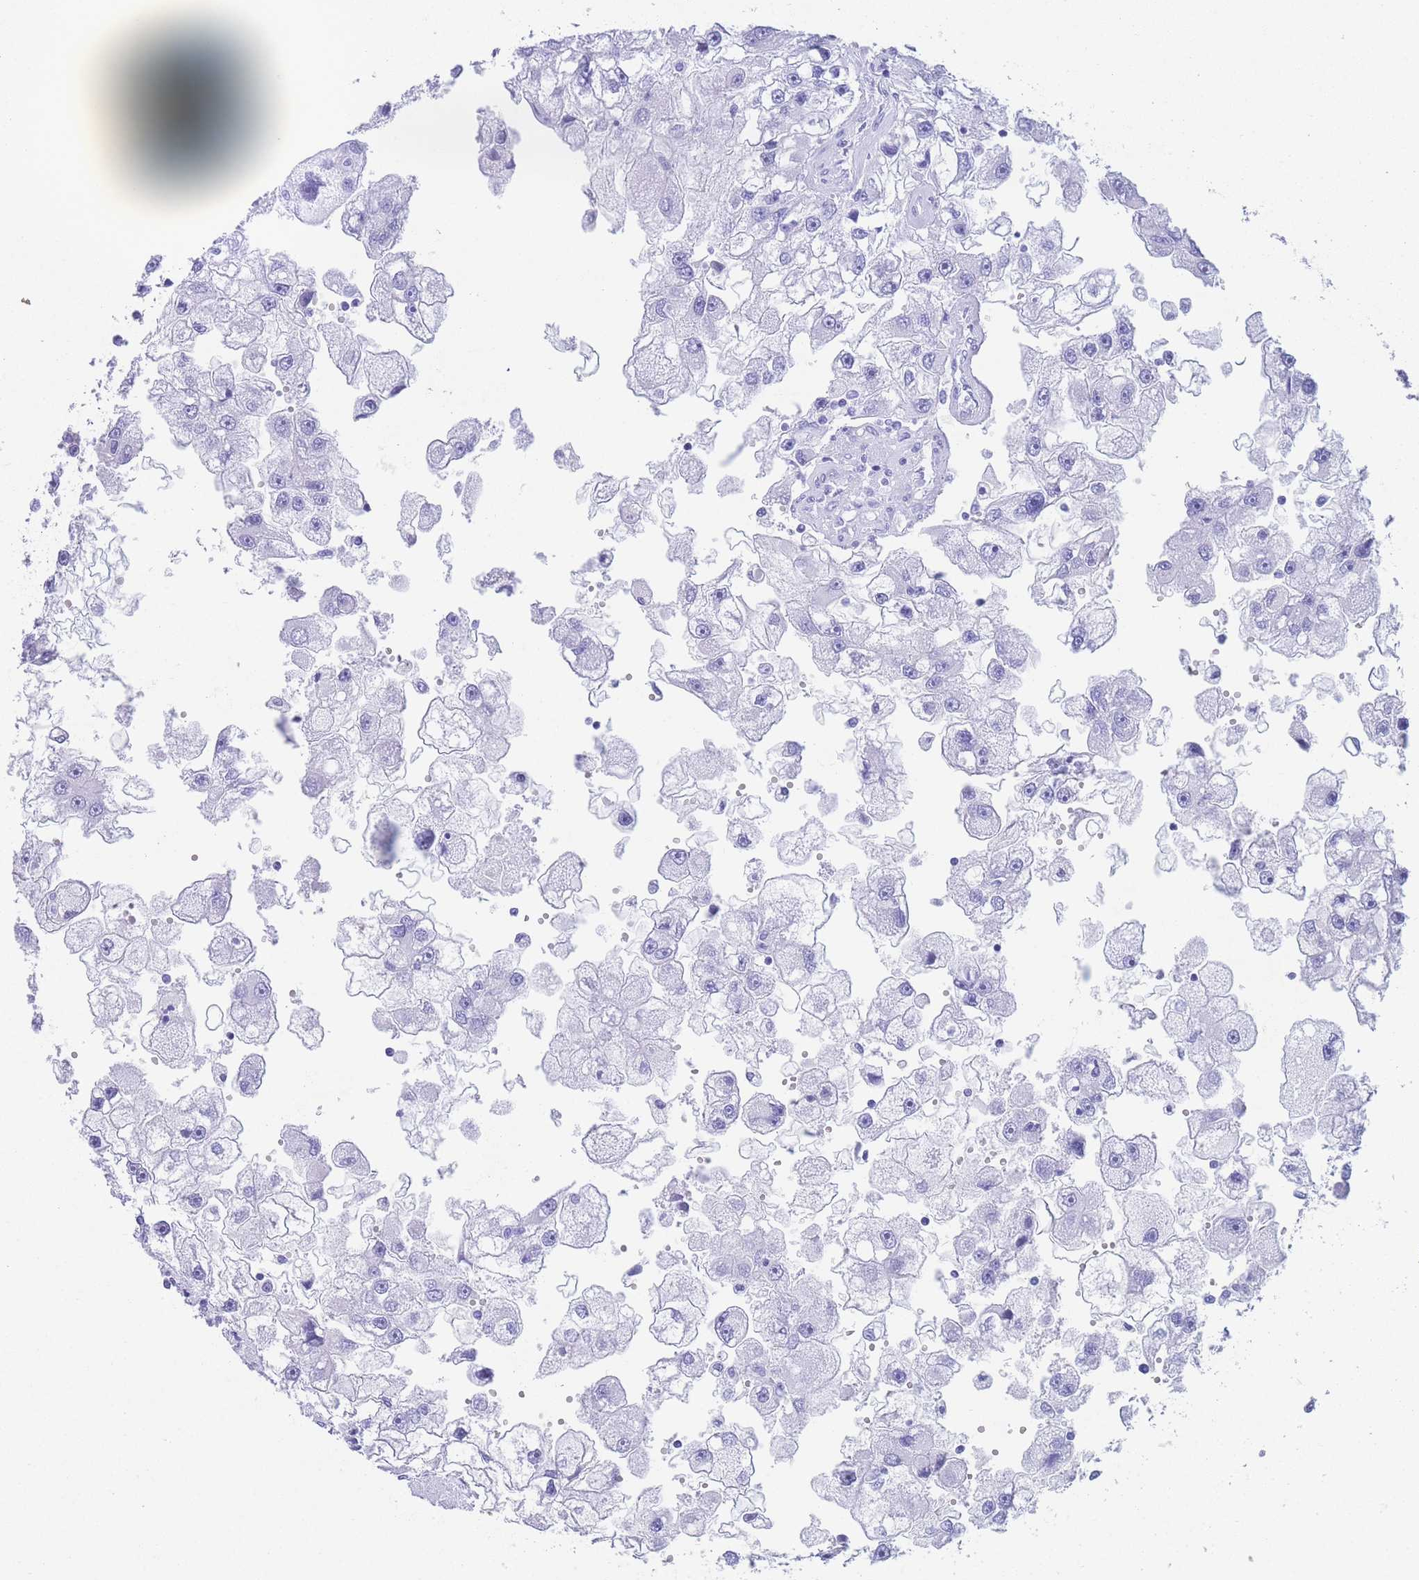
{"staining": {"intensity": "negative", "quantity": "none", "location": "none"}, "tissue": "renal cancer", "cell_type": "Tumor cells", "image_type": "cancer", "snomed": [{"axis": "morphology", "description": "Adenocarcinoma, NOS"}, {"axis": "topography", "description": "Kidney"}], "caption": "A high-resolution photomicrograph shows immunohistochemistry staining of renal adenocarcinoma, which shows no significant expression in tumor cells.", "gene": "SLCO1B3", "patient": {"sex": "male", "age": 63}}